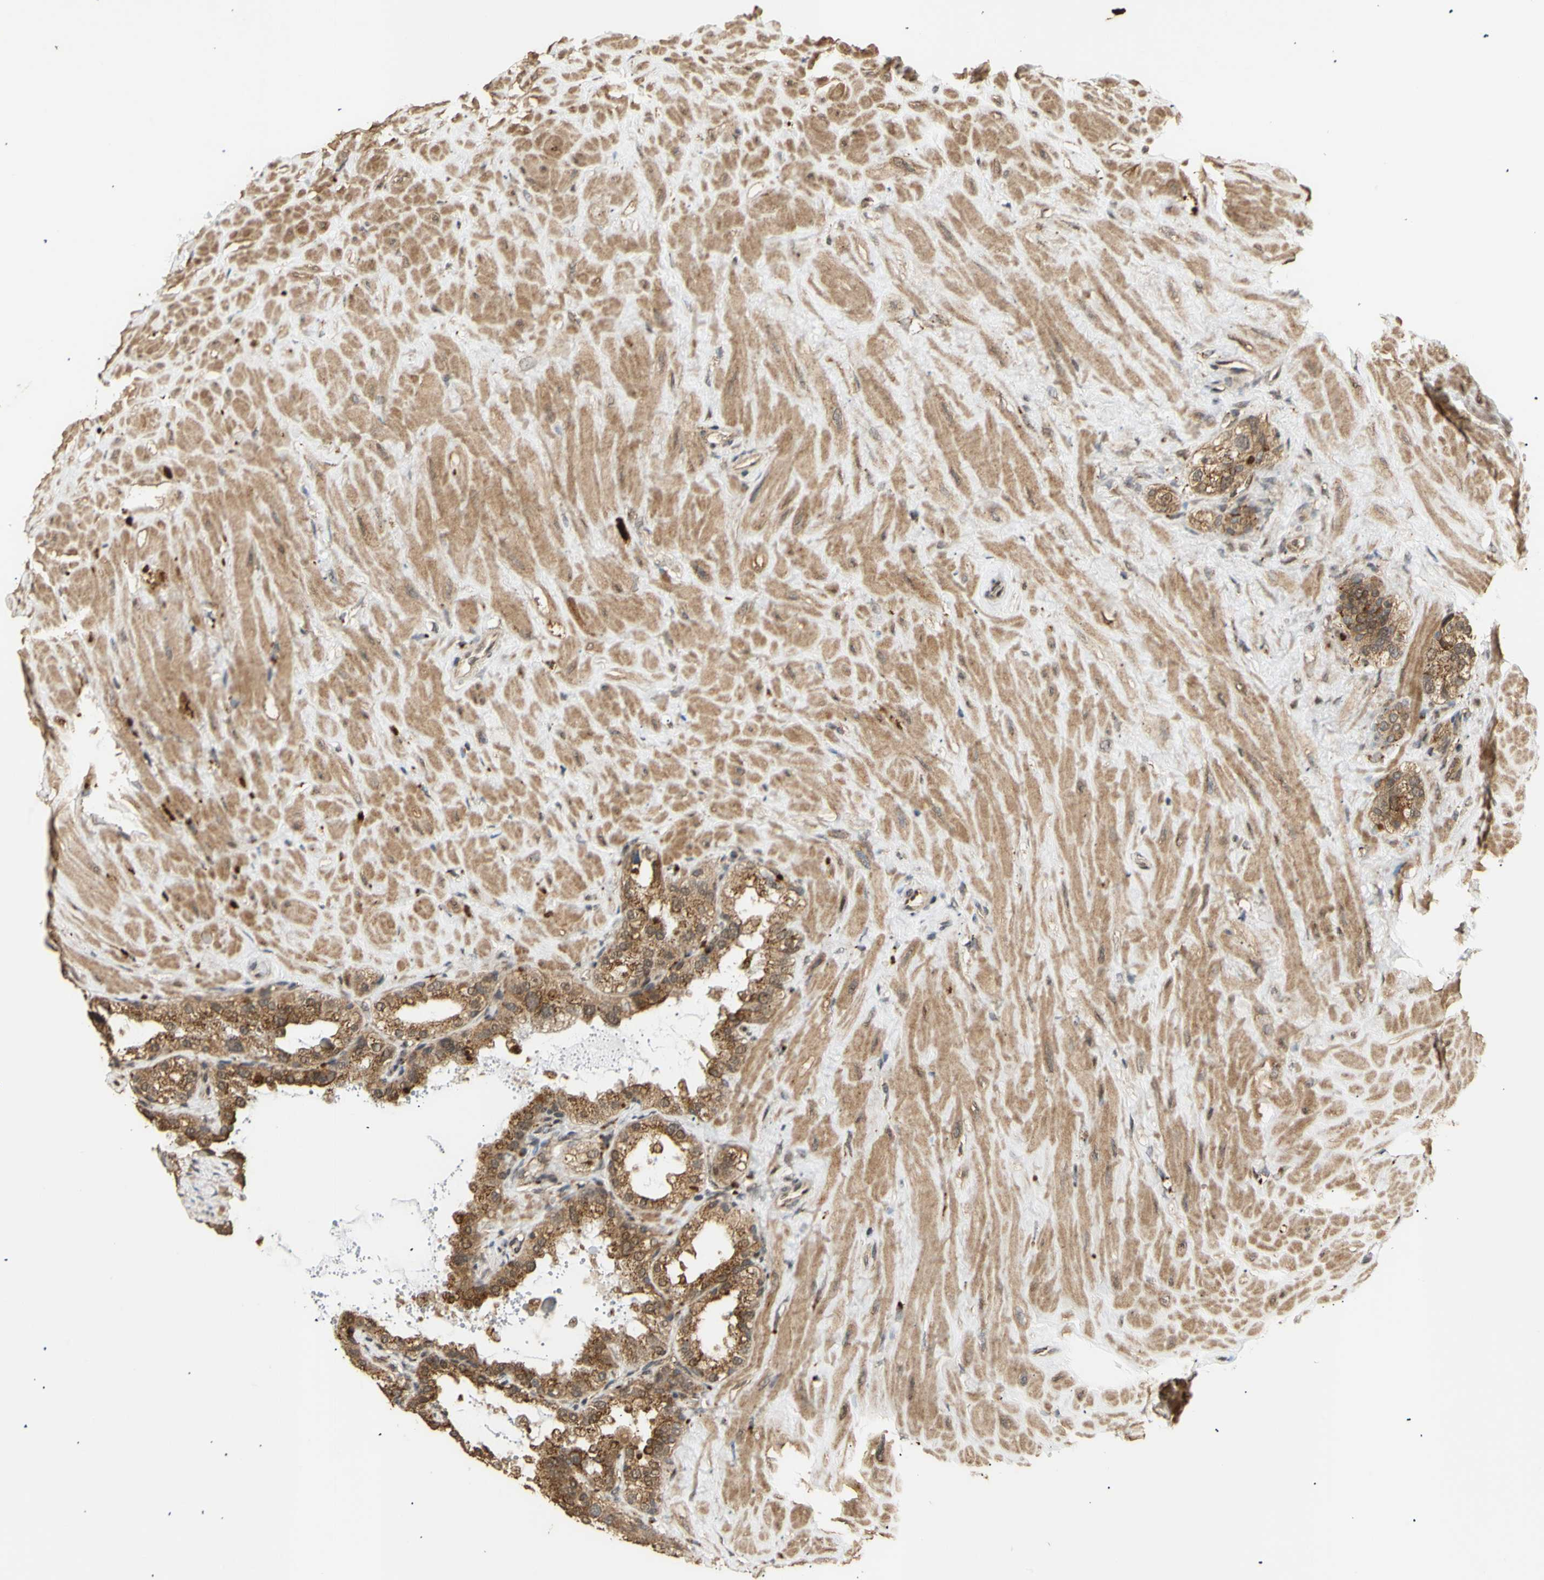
{"staining": {"intensity": "moderate", "quantity": ">75%", "location": "cytoplasmic/membranous,nuclear"}, "tissue": "seminal vesicle", "cell_type": "Glandular cells", "image_type": "normal", "snomed": [{"axis": "morphology", "description": "Normal tissue, NOS"}, {"axis": "topography", "description": "Seminal veicle"}], "caption": "This is a histology image of immunohistochemistry staining of normal seminal vesicle, which shows moderate expression in the cytoplasmic/membranous,nuclear of glandular cells.", "gene": "GTF2E2", "patient": {"sex": "male", "age": 68}}